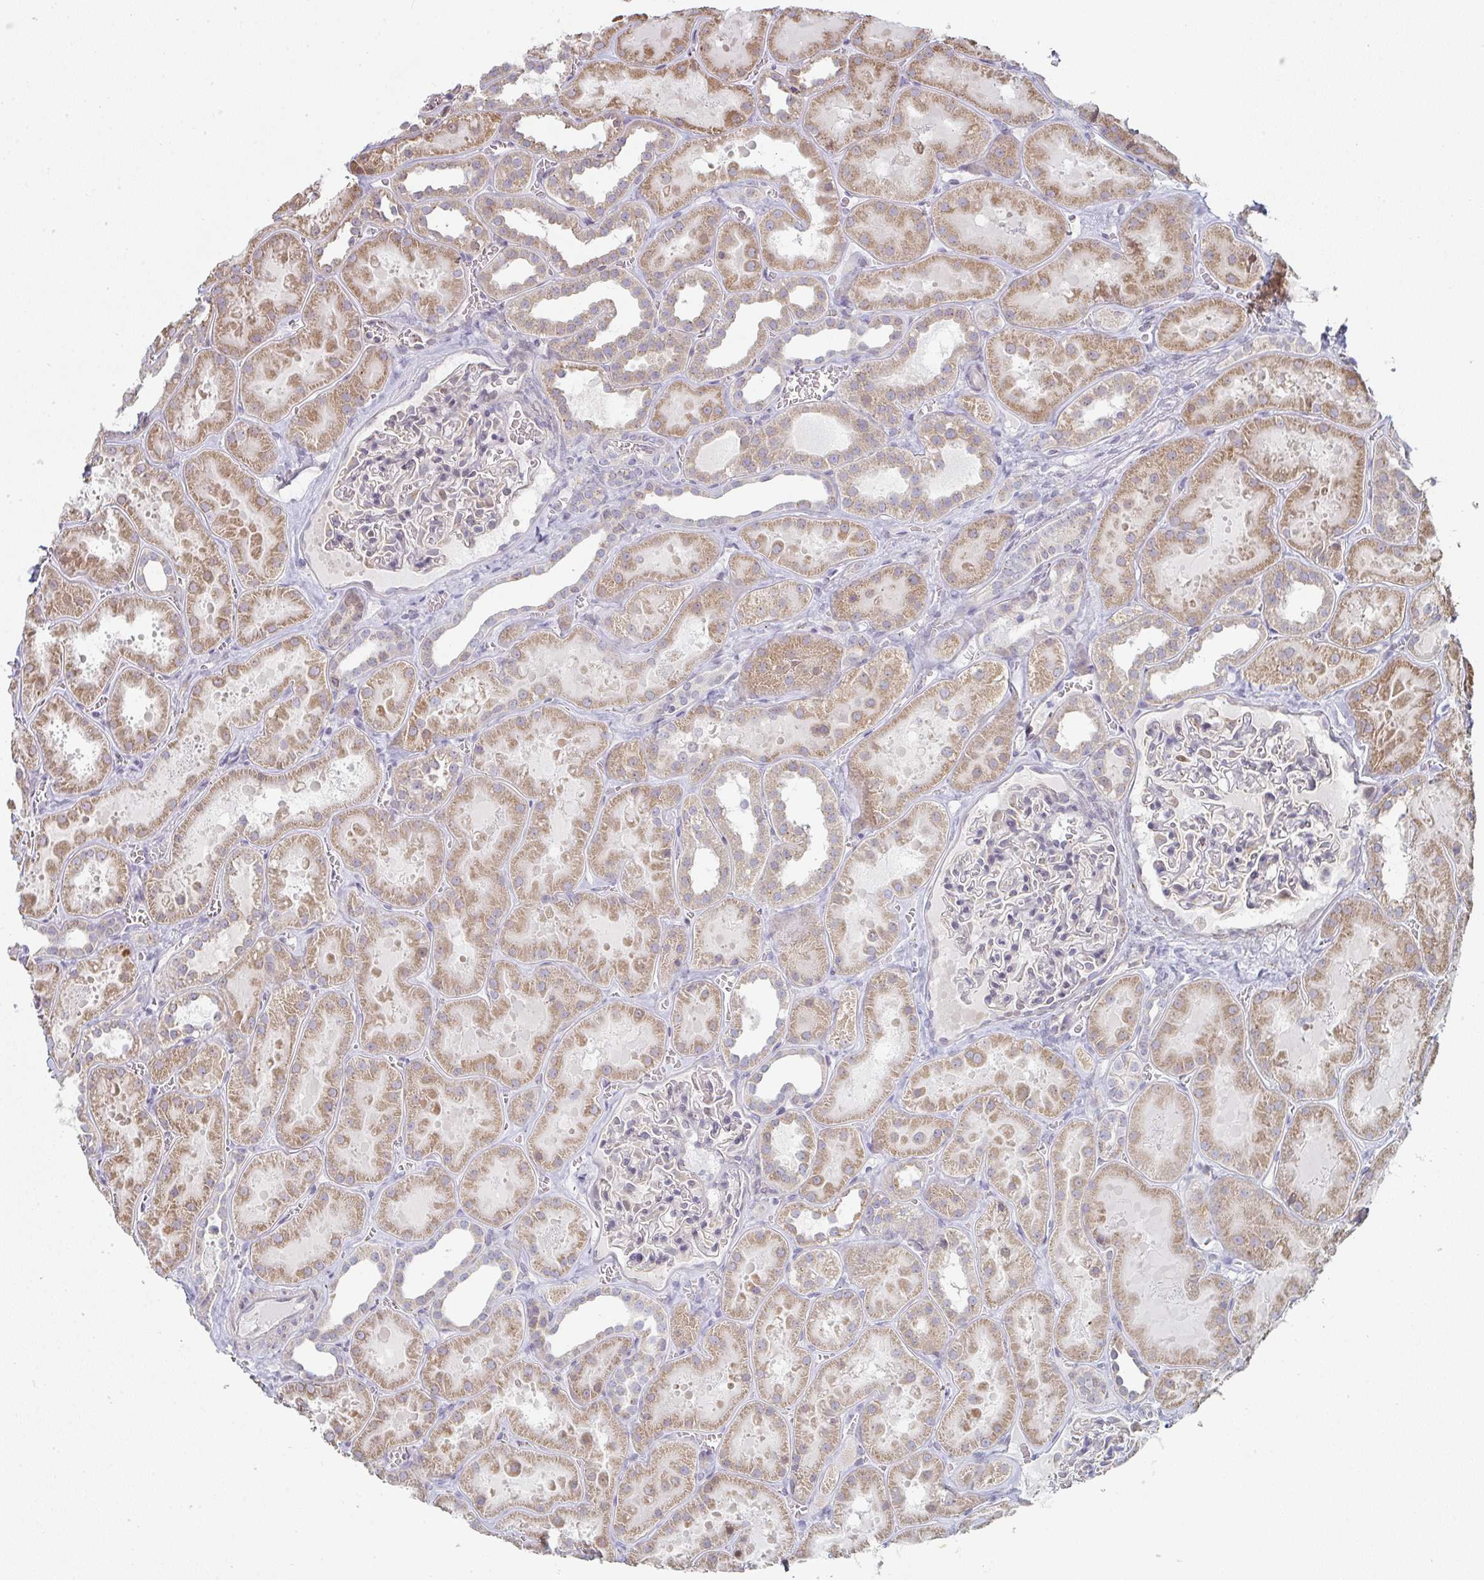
{"staining": {"intensity": "negative", "quantity": "none", "location": "none"}, "tissue": "kidney", "cell_type": "Cells in glomeruli", "image_type": "normal", "snomed": [{"axis": "morphology", "description": "Normal tissue, NOS"}, {"axis": "topography", "description": "Kidney"}], "caption": "Histopathology image shows no significant protein positivity in cells in glomeruli of benign kidney.", "gene": "ZNF526", "patient": {"sex": "female", "age": 41}}